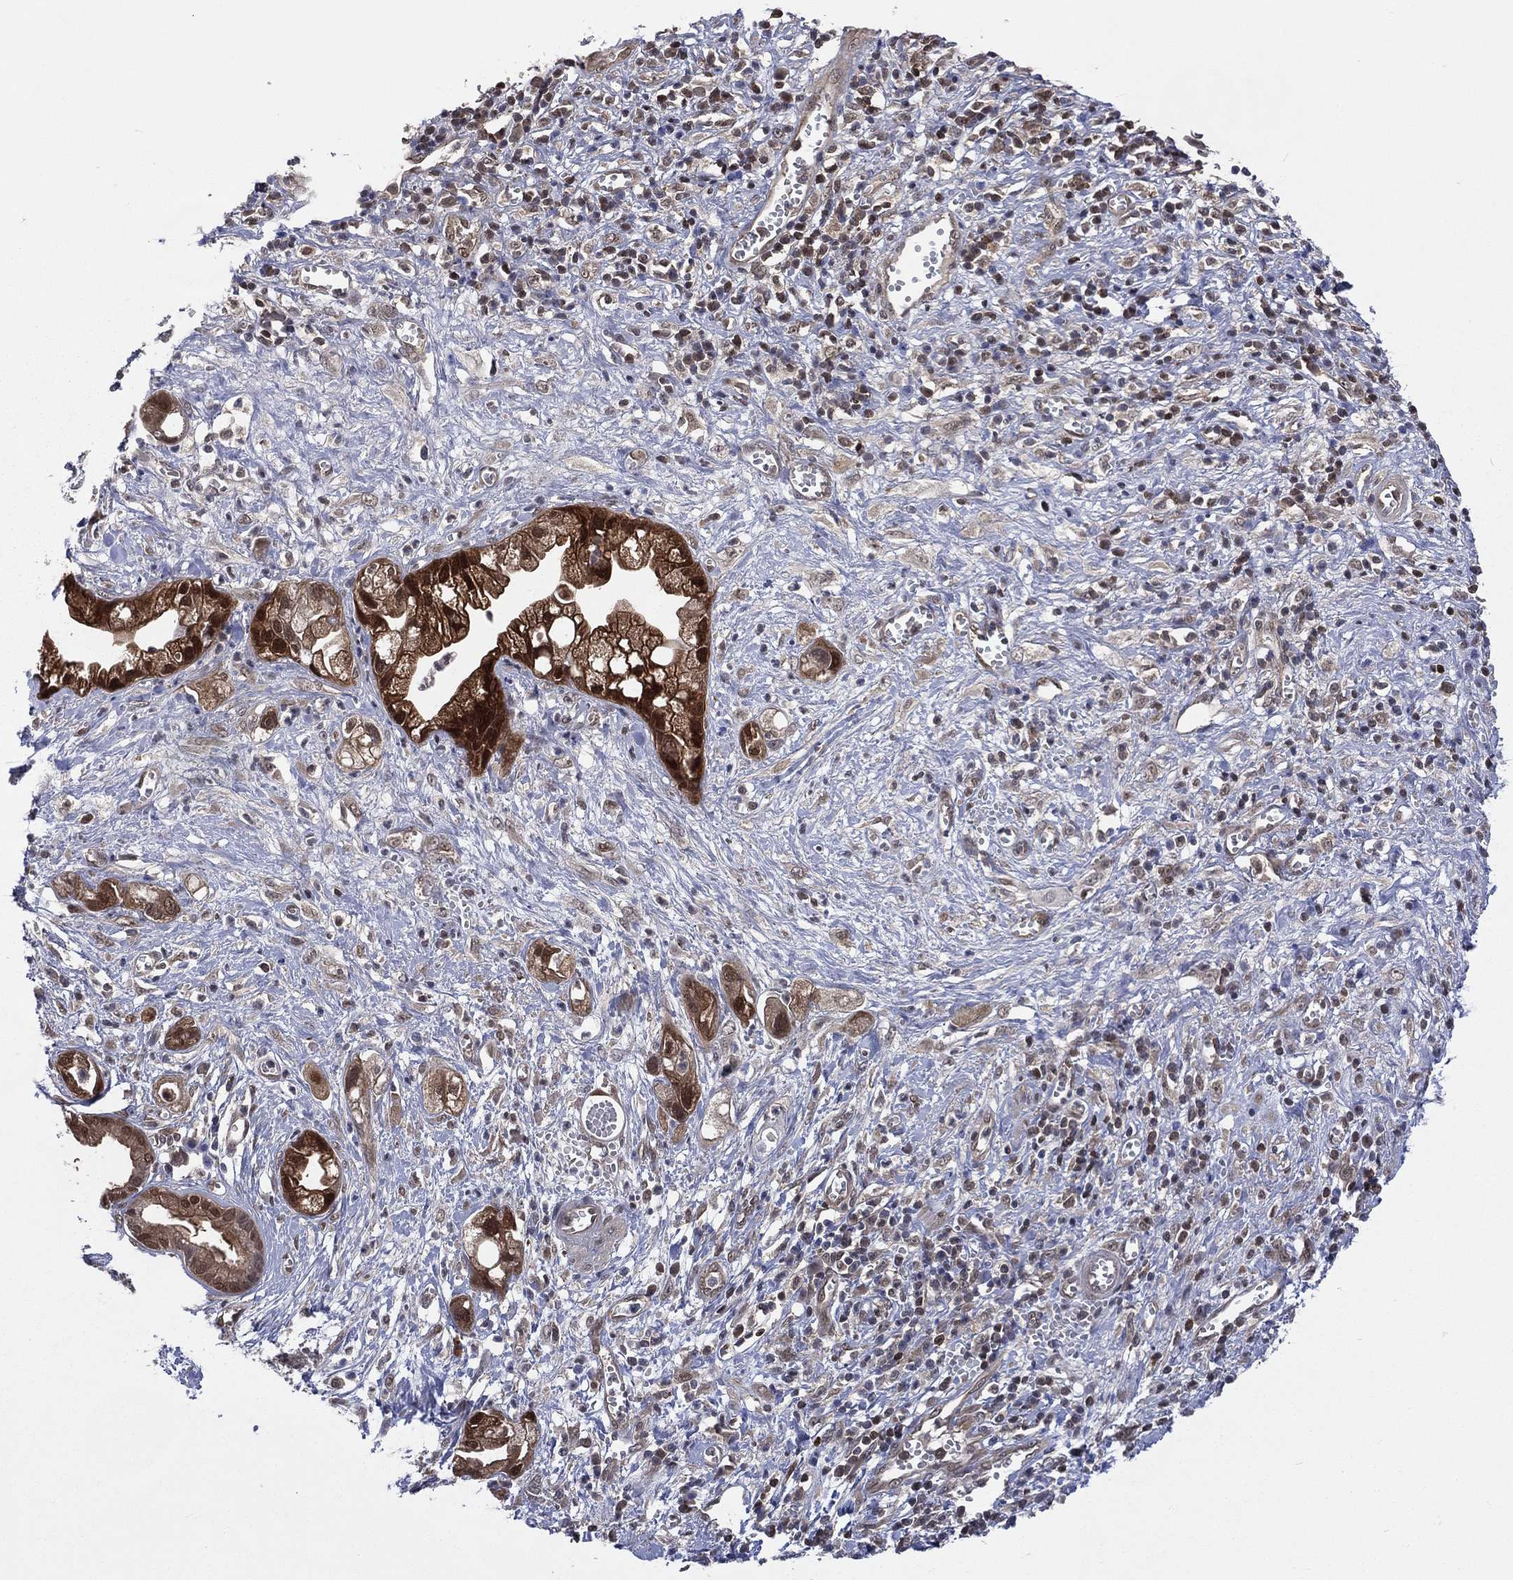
{"staining": {"intensity": "strong", "quantity": ">75%", "location": "cytoplasmic/membranous,nuclear"}, "tissue": "pancreatic cancer", "cell_type": "Tumor cells", "image_type": "cancer", "snomed": [{"axis": "morphology", "description": "Adenocarcinoma, NOS"}, {"axis": "topography", "description": "Pancreas"}], "caption": "An IHC photomicrograph of neoplastic tissue is shown. Protein staining in brown shows strong cytoplasmic/membranous and nuclear positivity in pancreatic adenocarcinoma within tumor cells.", "gene": "MTAP", "patient": {"sex": "female", "age": 73}}